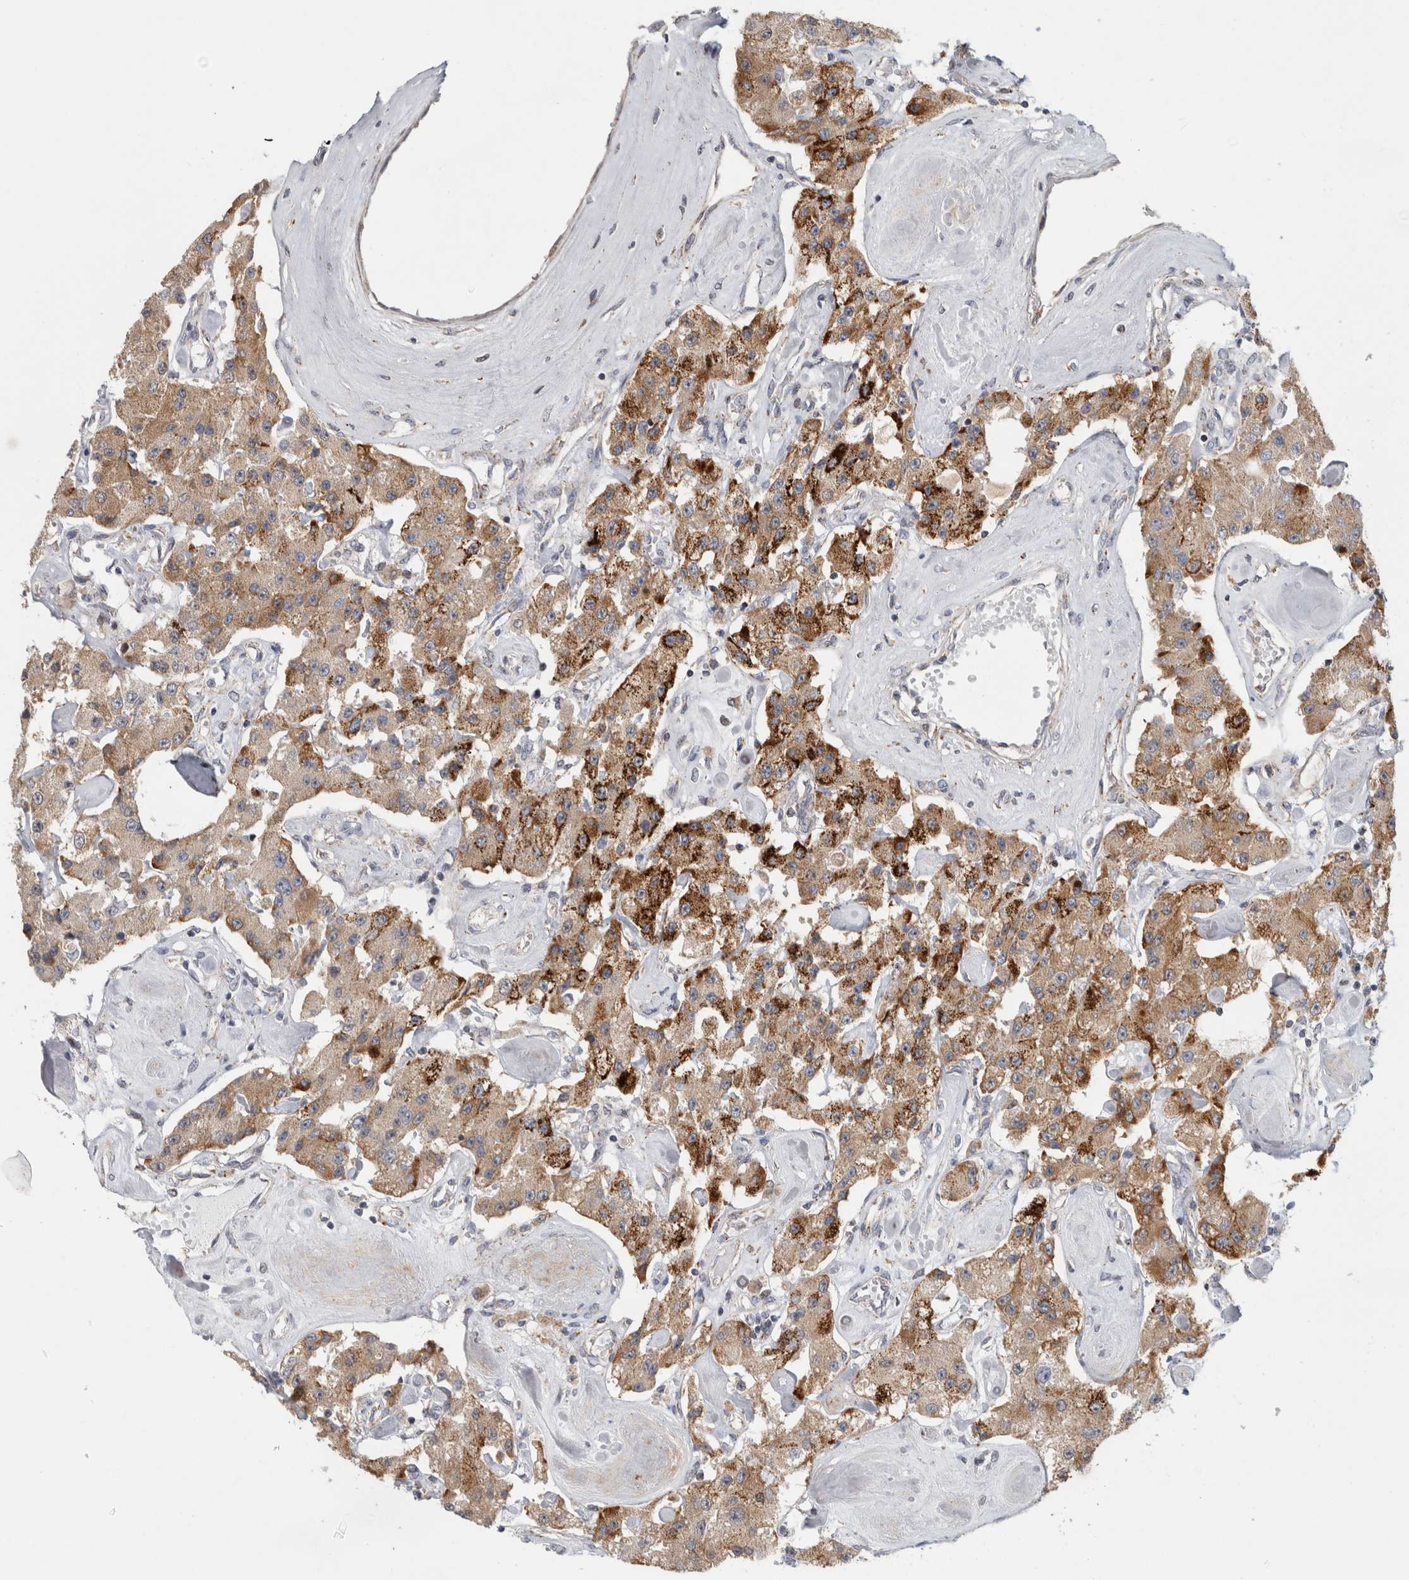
{"staining": {"intensity": "moderate", "quantity": ">75%", "location": "cytoplasmic/membranous"}, "tissue": "carcinoid", "cell_type": "Tumor cells", "image_type": "cancer", "snomed": [{"axis": "morphology", "description": "Carcinoid, malignant, NOS"}, {"axis": "topography", "description": "Pancreas"}], "caption": "High-magnification brightfield microscopy of carcinoid stained with DAB (brown) and counterstained with hematoxylin (blue). tumor cells exhibit moderate cytoplasmic/membranous expression is seen in about>75% of cells. (IHC, brightfield microscopy, high magnification).", "gene": "RAB18", "patient": {"sex": "male", "age": 41}}